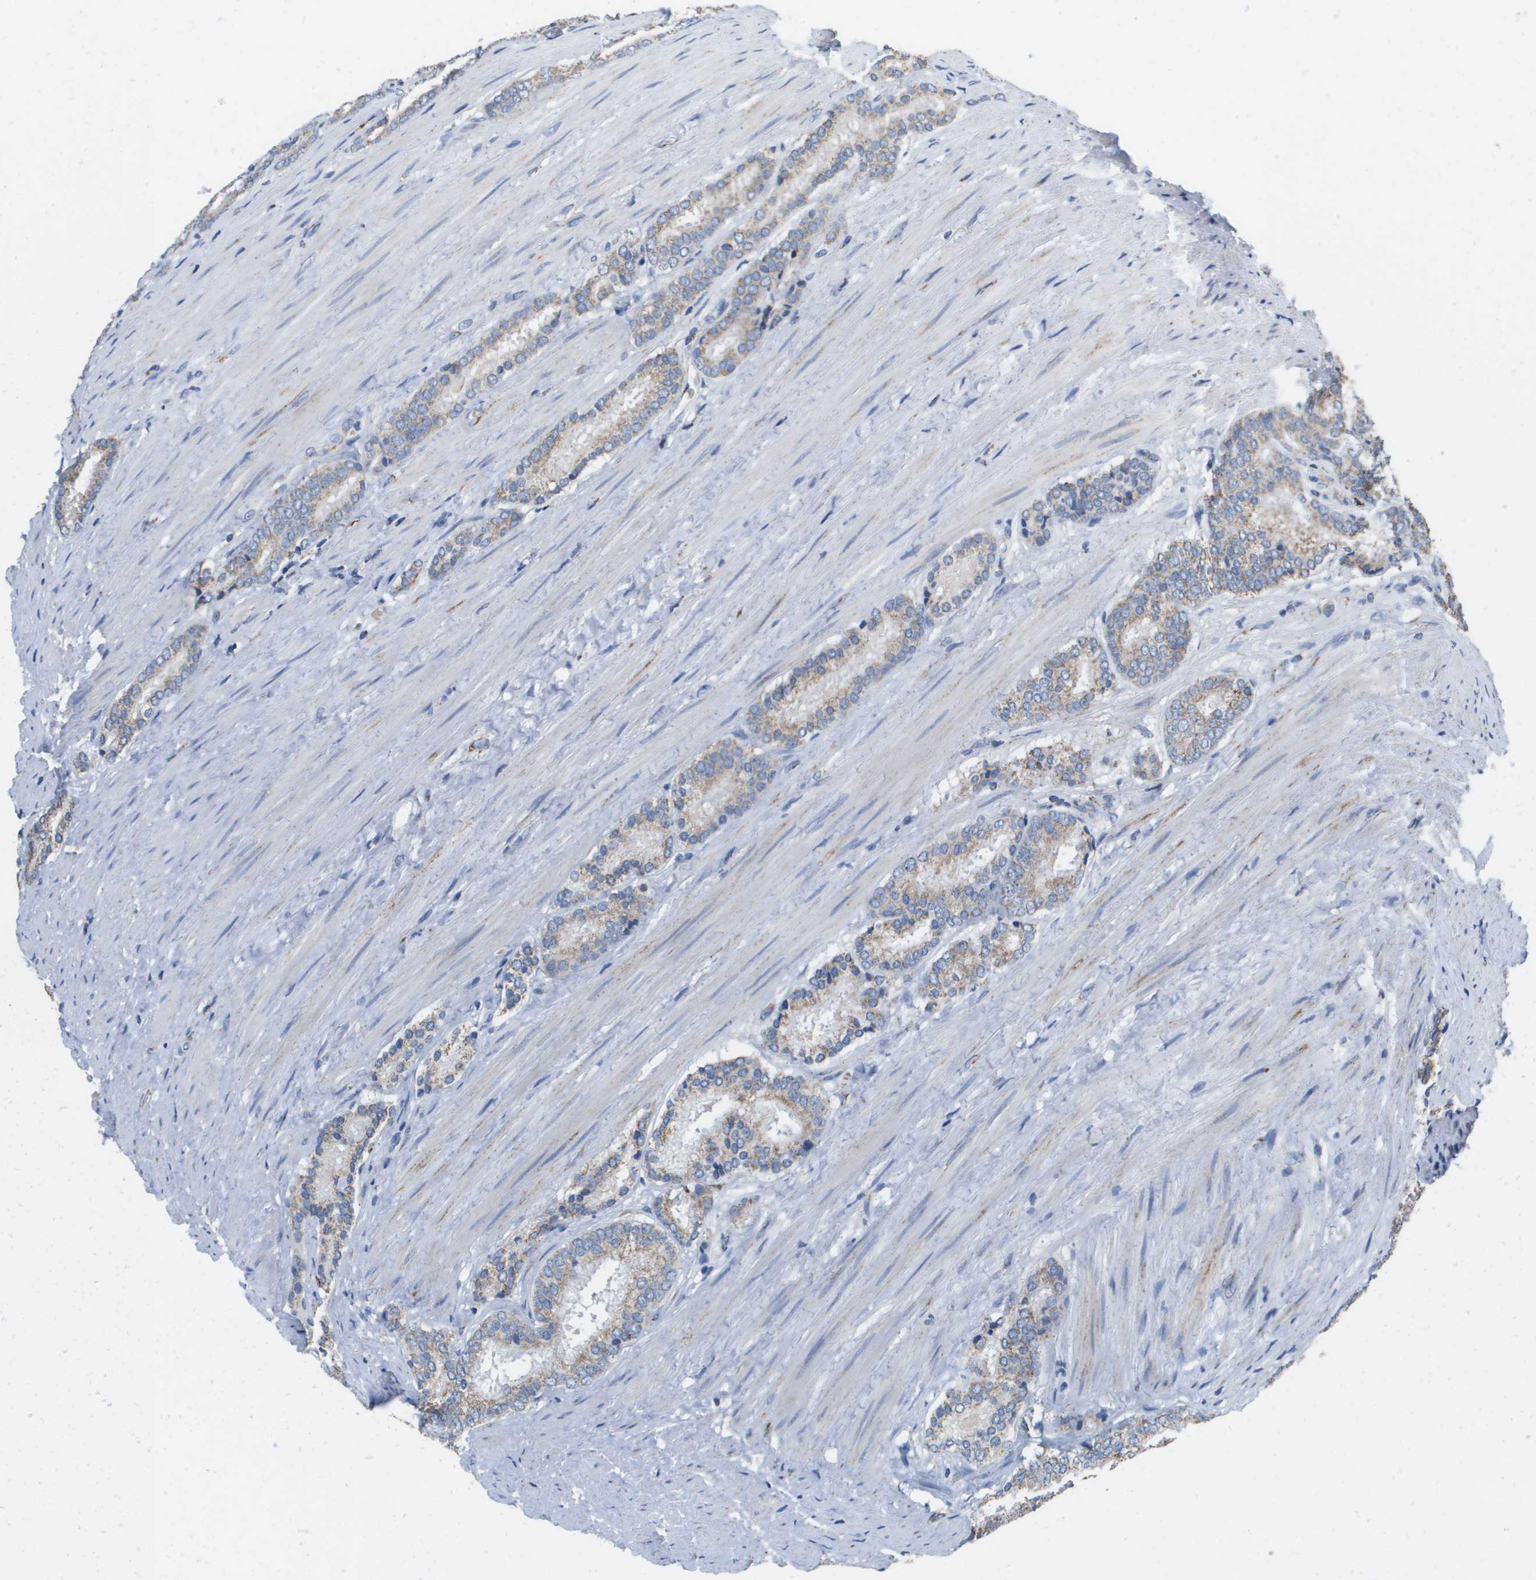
{"staining": {"intensity": "moderate", "quantity": "25%-75%", "location": "cytoplasmic/membranous"}, "tissue": "prostate cancer", "cell_type": "Tumor cells", "image_type": "cancer", "snomed": [{"axis": "morphology", "description": "Adenocarcinoma, Low grade"}, {"axis": "topography", "description": "Prostate"}], "caption": "Prostate cancer (adenocarcinoma (low-grade)) tissue exhibits moderate cytoplasmic/membranous expression in approximately 25%-75% of tumor cells", "gene": "ATP5F1B", "patient": {"sex": "male", "age": 69}}